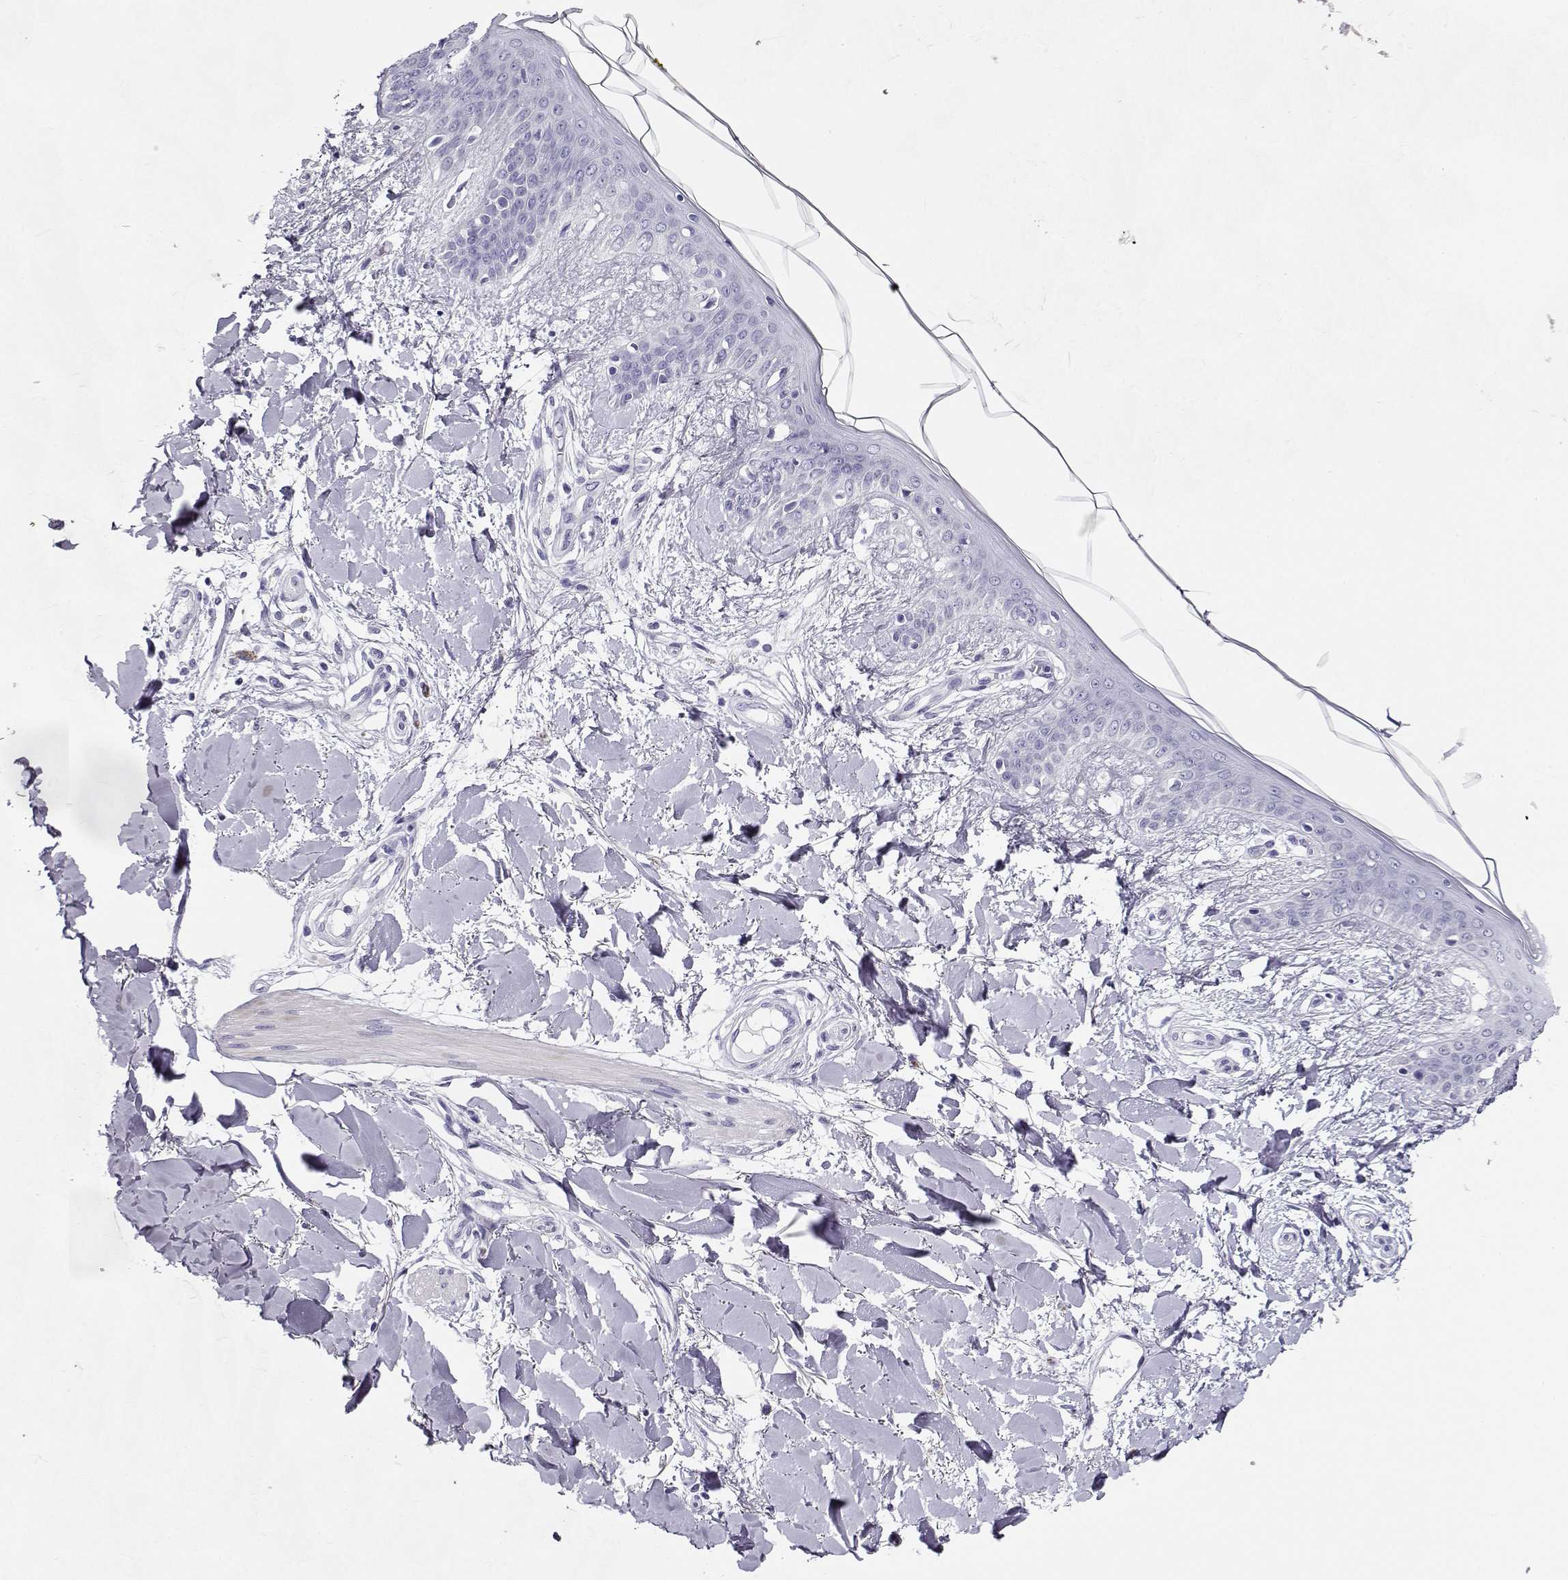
{"staining": {"intensity": "negative", "quantity": "none", "location": "none"}, "tissue": "skin", "cell_type": "Fibroblasts", "image_type": "normal", "snomed": [{"axis": "morphology", "description": "Normal tissue, NOS"}, {"axis": "topography", "description": "Skin"}], "caption": "Immunohistochemistry histopathology image of benign human skin stained for a protein (brown), which demonstrates no staining in fibroblasts.", "gene": "CABS1", "patient": {"sex": "female", "age": 34}}